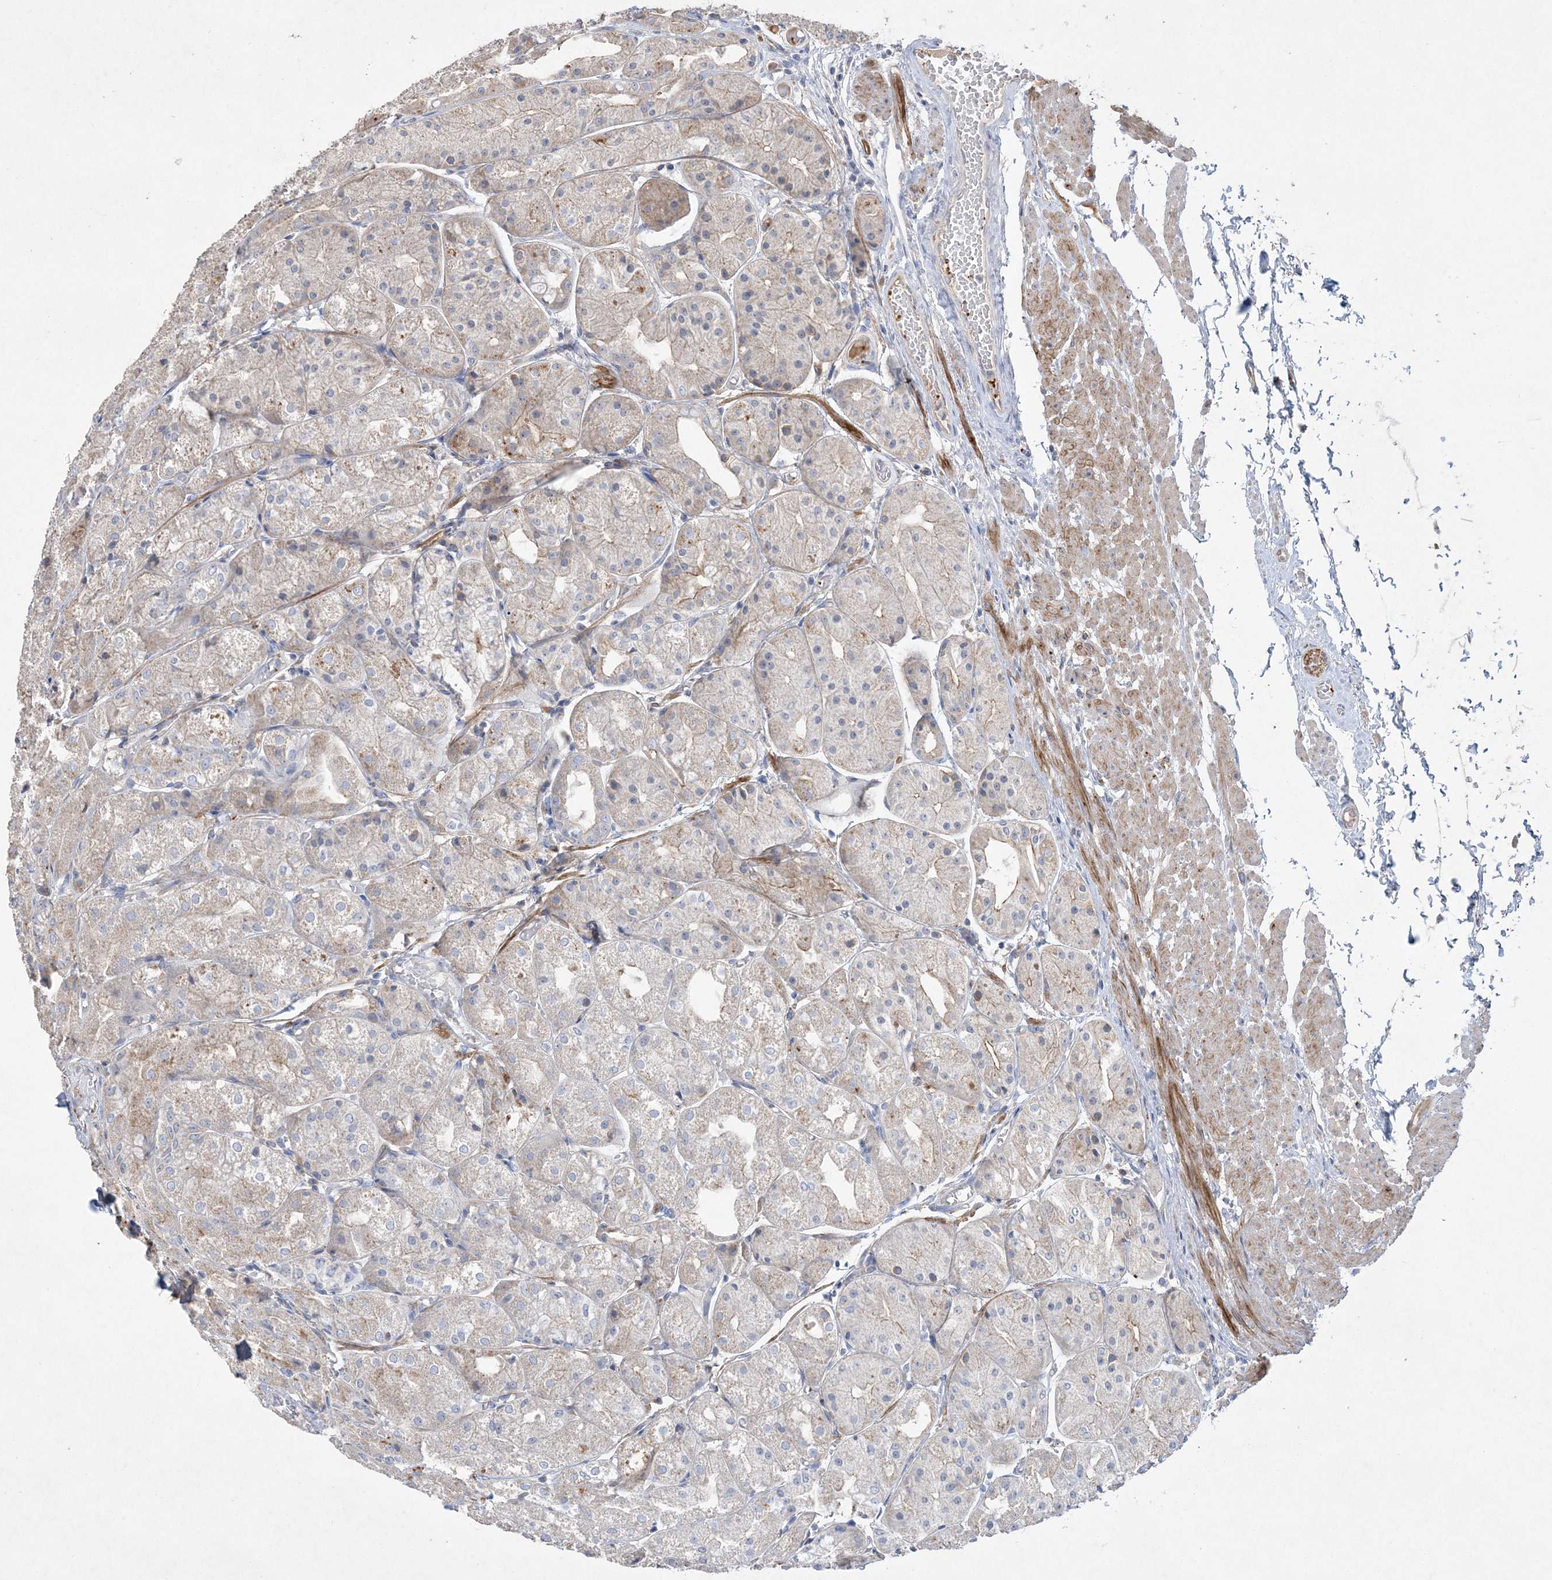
{"staining": {"intensity": "weak", "quantity": "<25%", "location": "cytoplasmic/membranous"}, "tissue": "stomach", "cell_type": "Glandular cells", "image_type": "normal", "snomed": [{"axis": "morphology", "description": "Normal tissue, NOS"}, {"axis": "topography", "description": "Stomach, upper"}], "caption": "This is a micrograph of IHC staining of normal stomach, which shows no staining in glandular cells.", "gene": "ADCK2", "patient": {"sex": "male", "age": 72}}